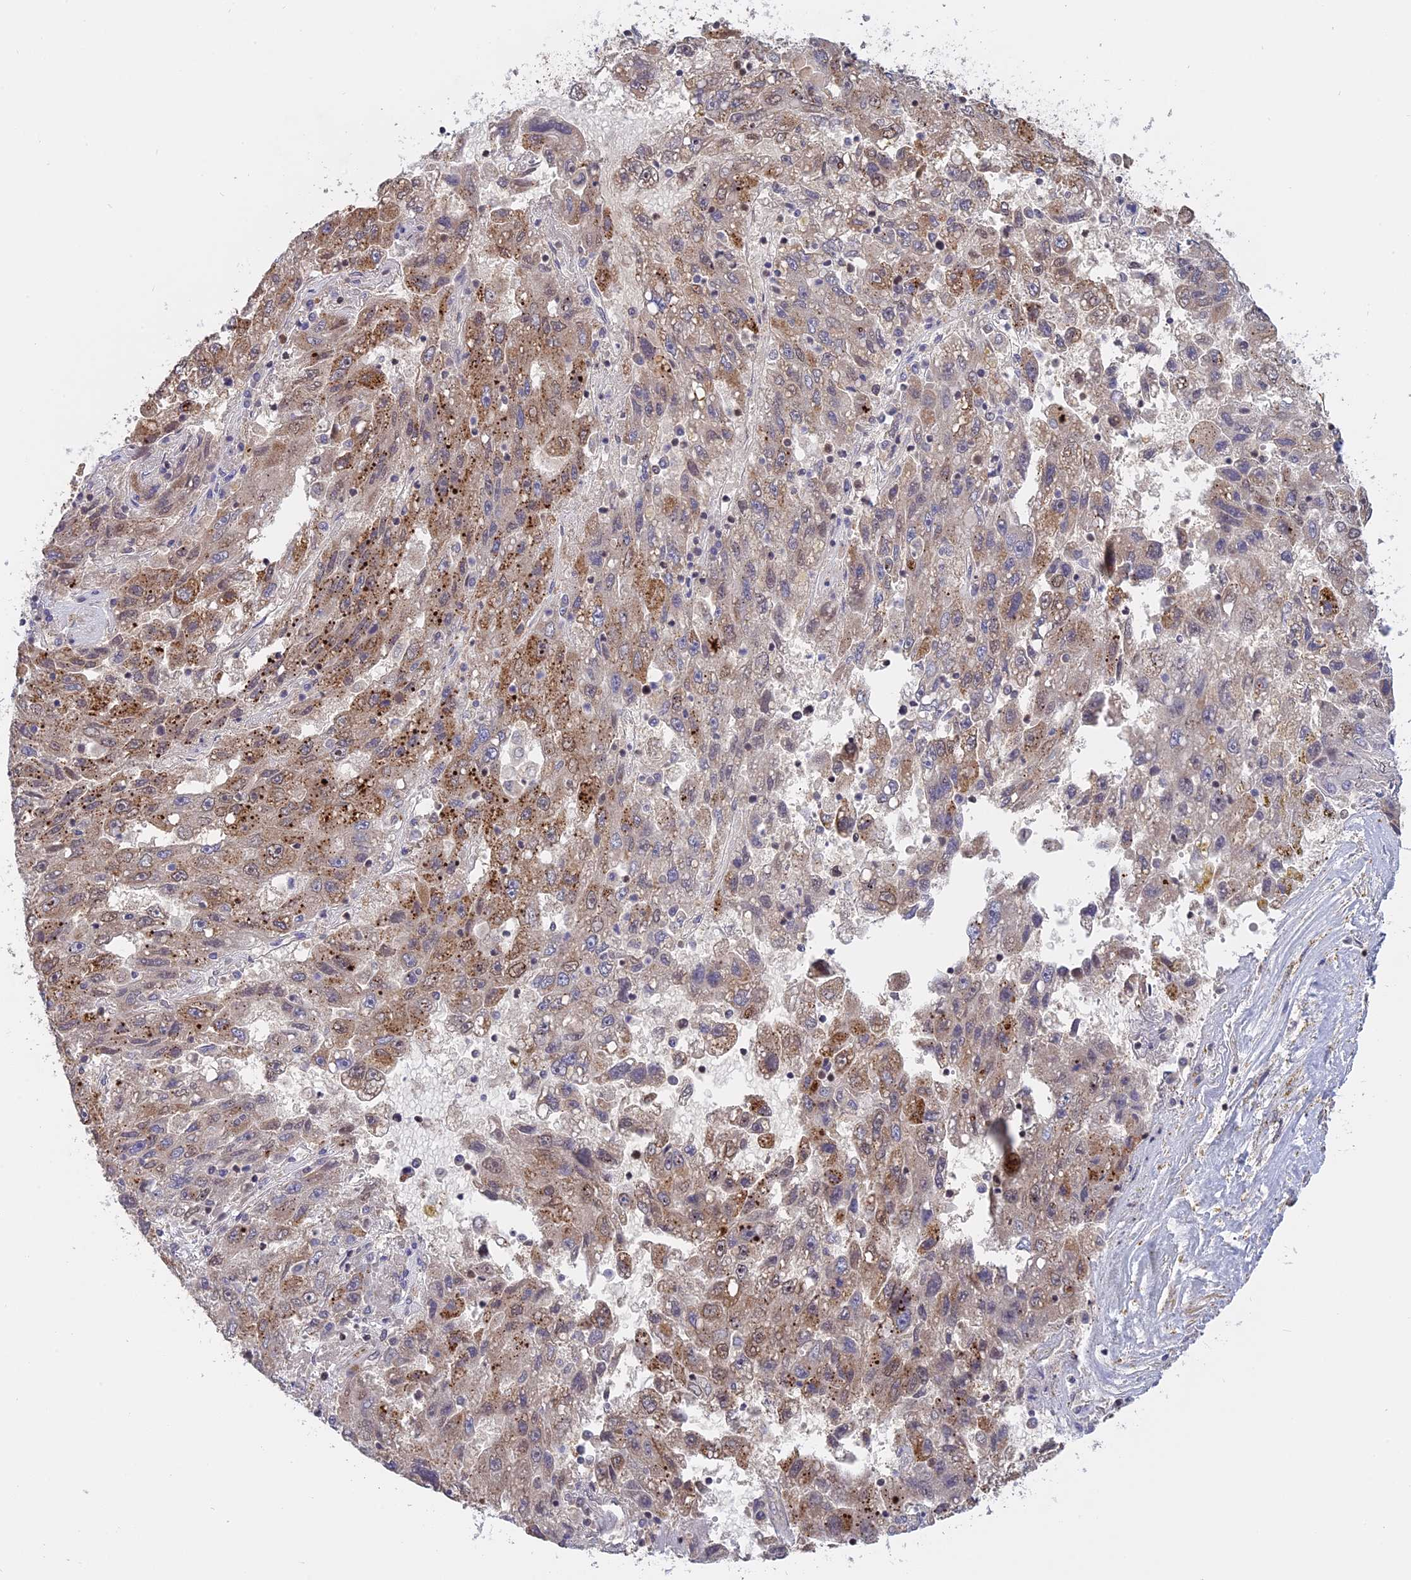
{"staining": {"intensity": "moderate", "quantity": "25%-75%", "location": "cytoplasmic/membranous"}, "tissue": "liver cancer", "cell_type": "Tumor cells", "image_type": "cancer", "snomed": [{"axis": "morphology", "description": "Carcinoma, Hepatocellular, NOS"}, {"axis": "topography", "description": "Liver"}], "caption": "Liver cancer stained with IHC displays moderate cytoplasmic/membranous positivity in approximately 25%-75% of tumor cells.", "gene": "PKIG", "patient": {"sex": "male", "age": 49}}